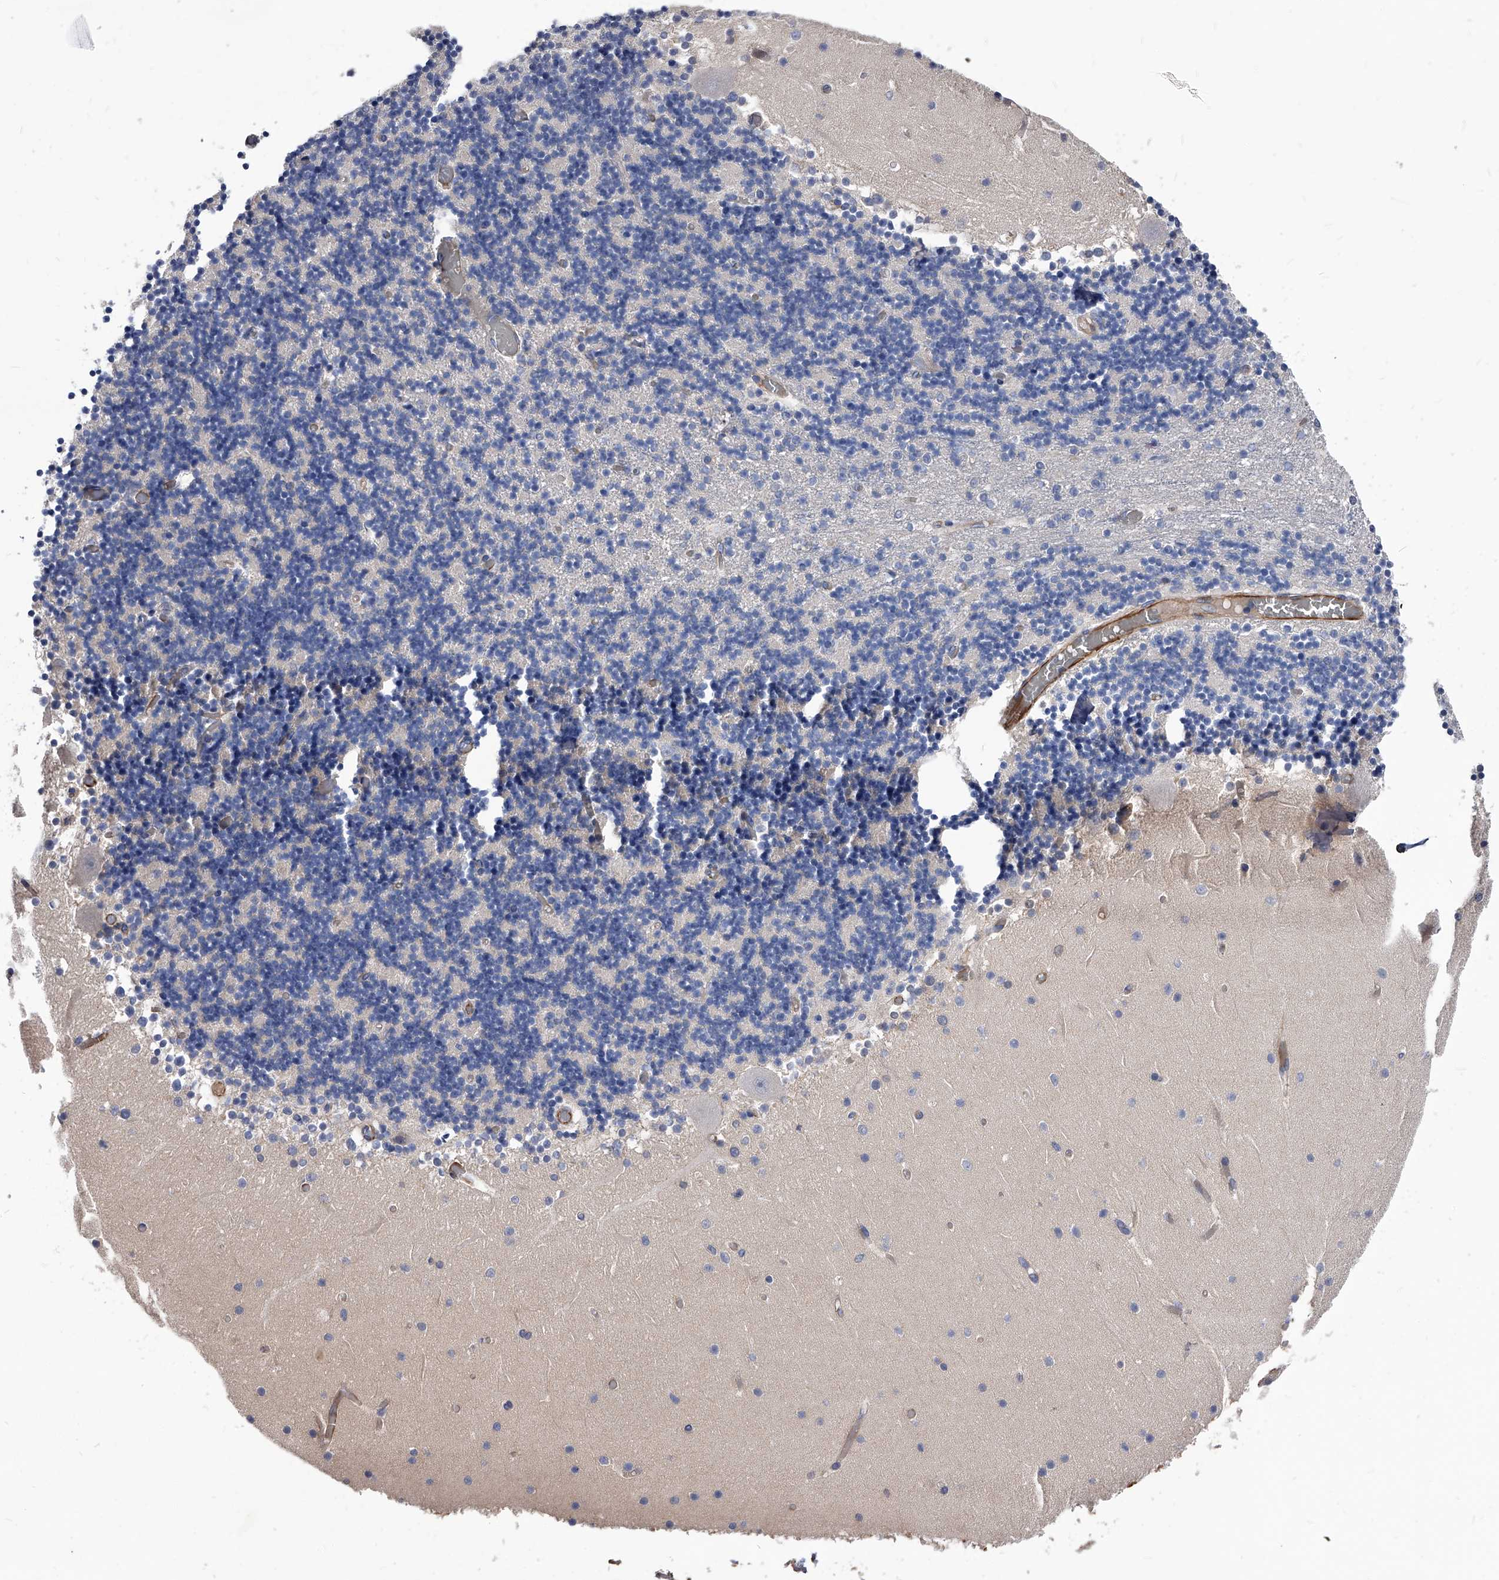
{"staining": {"intensity": "negative", "quantity": "none", "location": "none"}, "tissue": "cerebellum", "cell_type": "Cells in granular layer", "image_type": "normal", "snomed": [{"axis": "morphology", "description": "Normal tissue, NOS"}, {"axis": "topography", "description": "Cerebellum"}], "caption": "Immunohistochemistry (IHC) histopathology image of unremarkable human cerebellum stained for a protein (brown), which reveals no staining in cells in granular layer. Brightfield microscopy of immunohistochemistry stained with DAB (brown) and hematoxylin (blue), captured at high magnification.", "gene": "EFCAB7", "patient": {"sex": "female", "age": 28}}